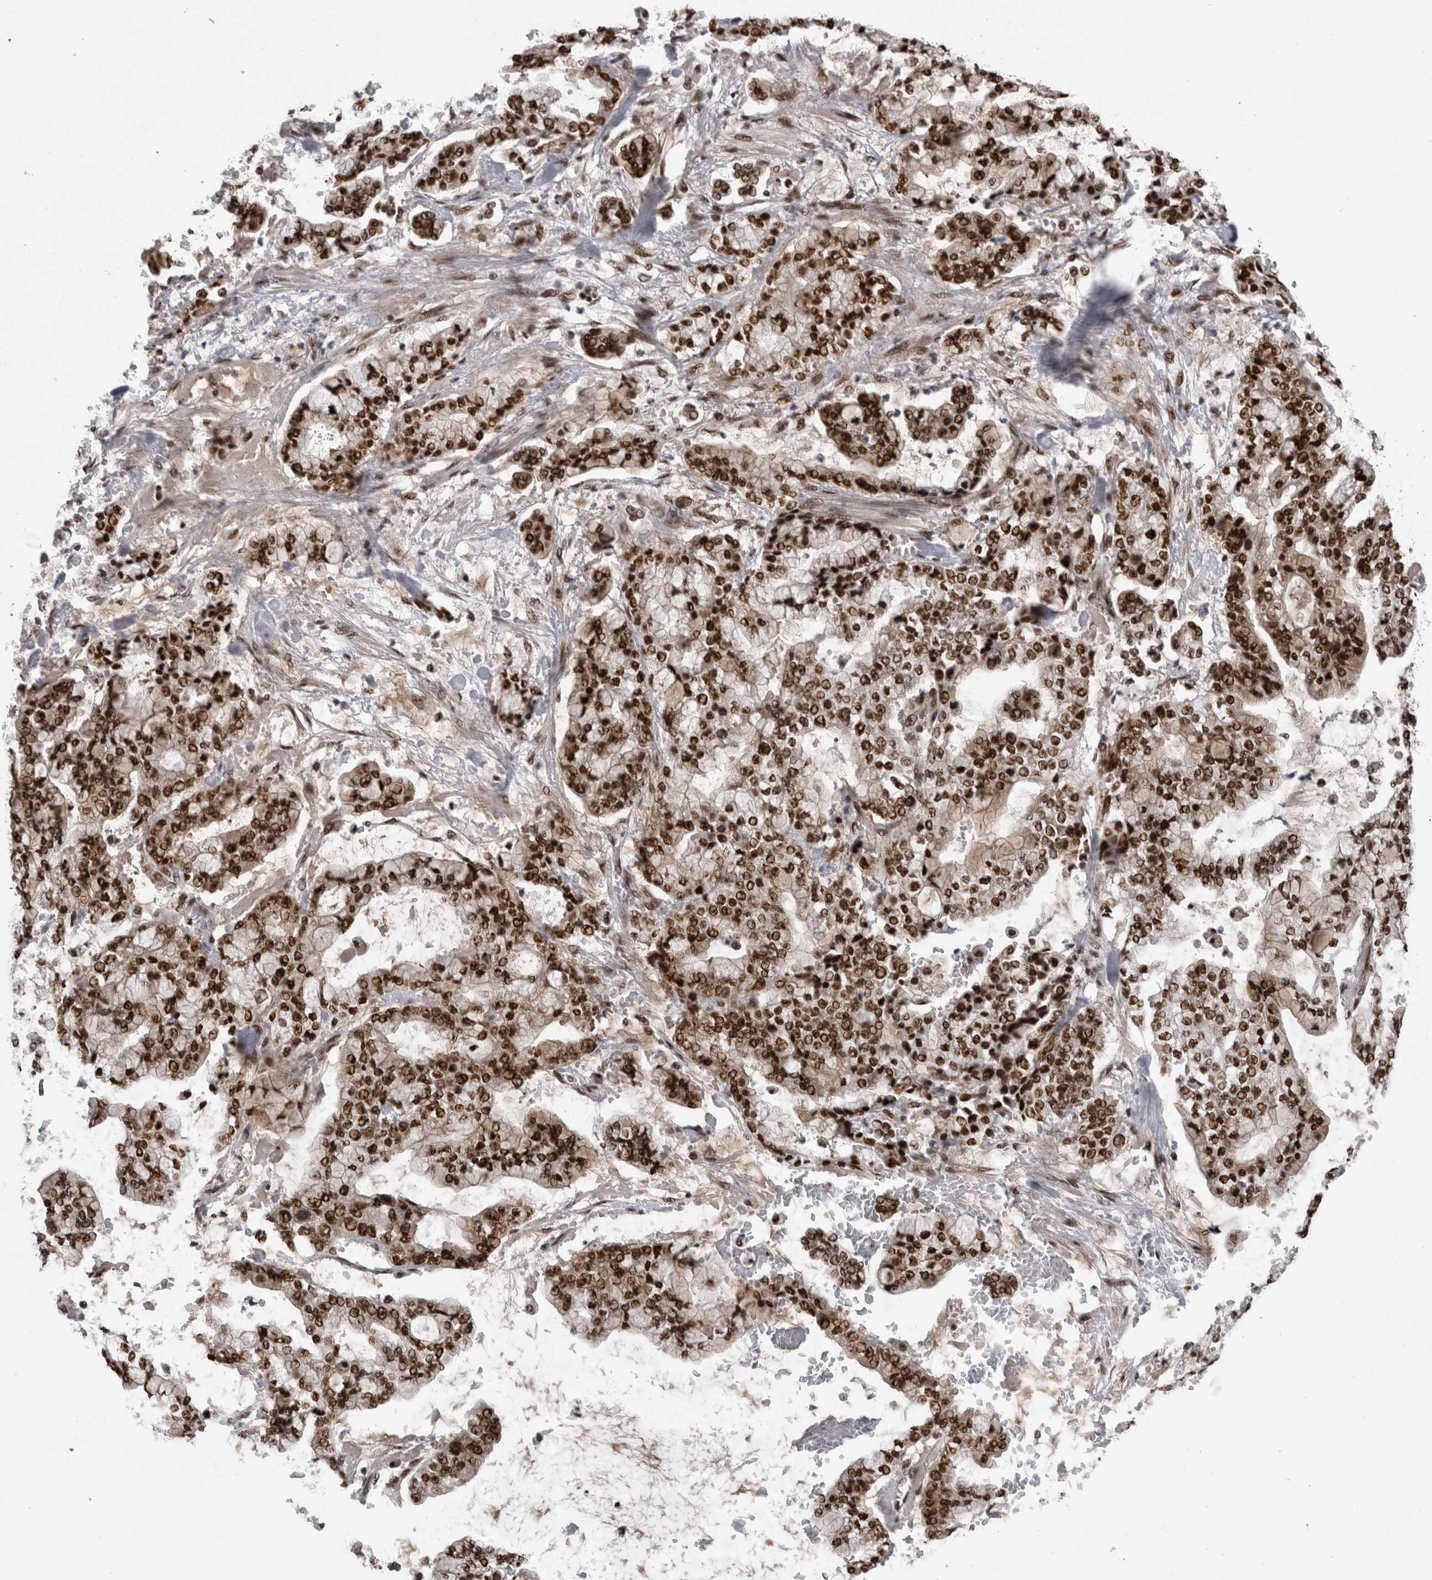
{"staining": {"intensity": "strong", "quantity": ">75%", "location": "nuclear"}, "tissue": "stomach cancer", "cell_type": "Tumor cells", "image_type": "cancer", "snomed": [{"axis": "morphology", "description": "Normal tissue, NOS"}, {"axis": "morphology", "description": "Adenocarcinoma, NOS"}, {"axis": "topography", "description": "Stomach, upper"}, {"axis": "topography", "description": "Stomach"}], "caption": "Strong nuclear positivity is identified in approximately >75% of tumor cells in stomach cancer (adenocarcinoma).", "gene": "ZSCAN2", "patient": {"sex": "male", "age": 76}}